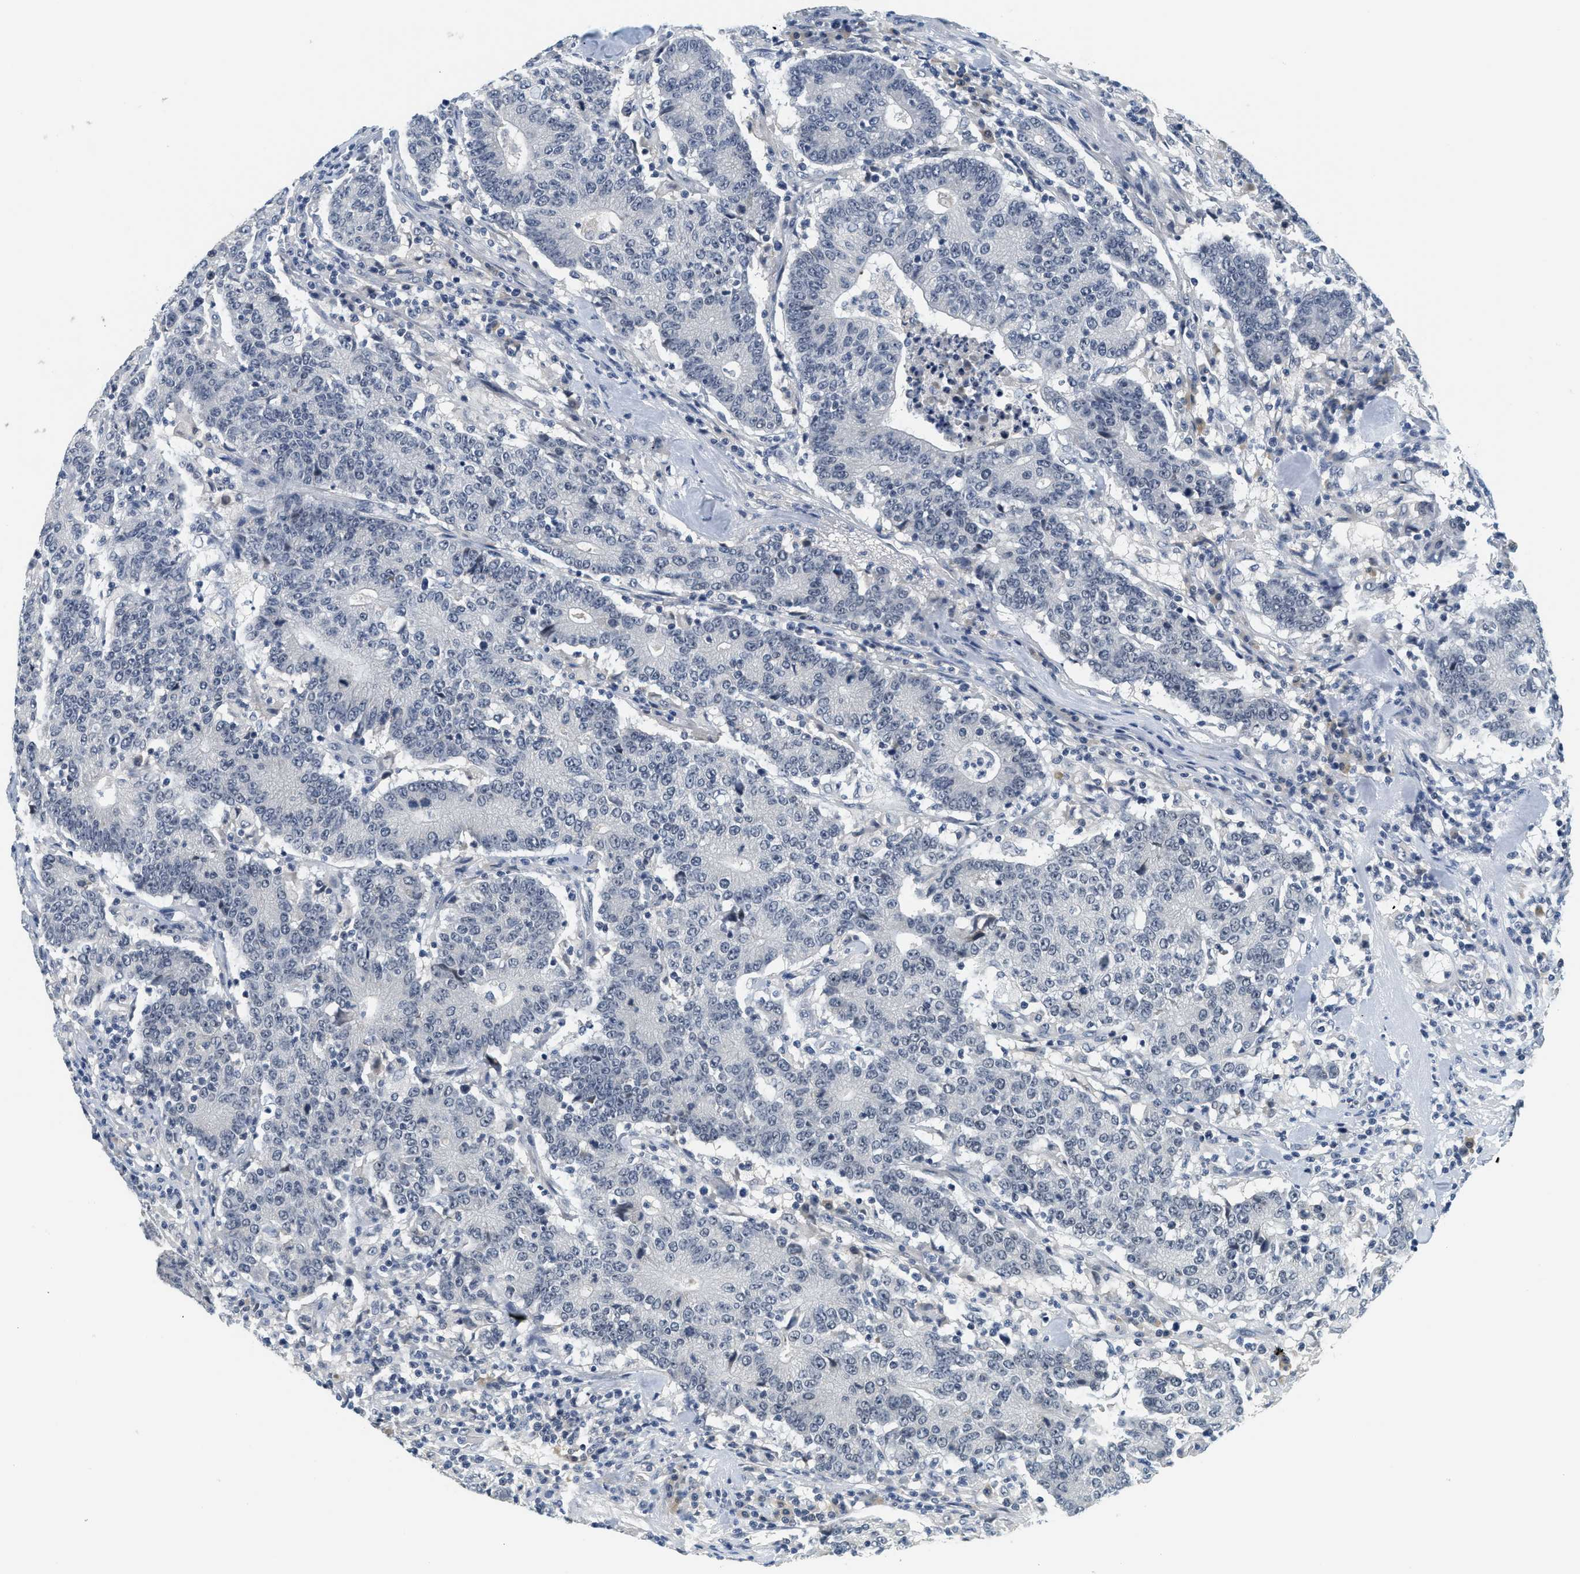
{"staining": {"intensity": "negative", "quantity": "none", "location": "none"}, "tissue": "colorectal cancer", "cell_type": "Tumor cells", "image_type": "cancer", "snomed": [{"axis": "morphology", "description": "Normal tissue, NOS"}, {"axis": "morphology", "description": "Adenocarcinoma, NOS"}, {"axis": "topography", "description": "Colon"}], "caption": "The photomicrograph reveals no significant staining in tumor cells of colorectal adenocarcinoma.", "gene": "MZF1", "patient": {"sex": "female", "age": 75}}